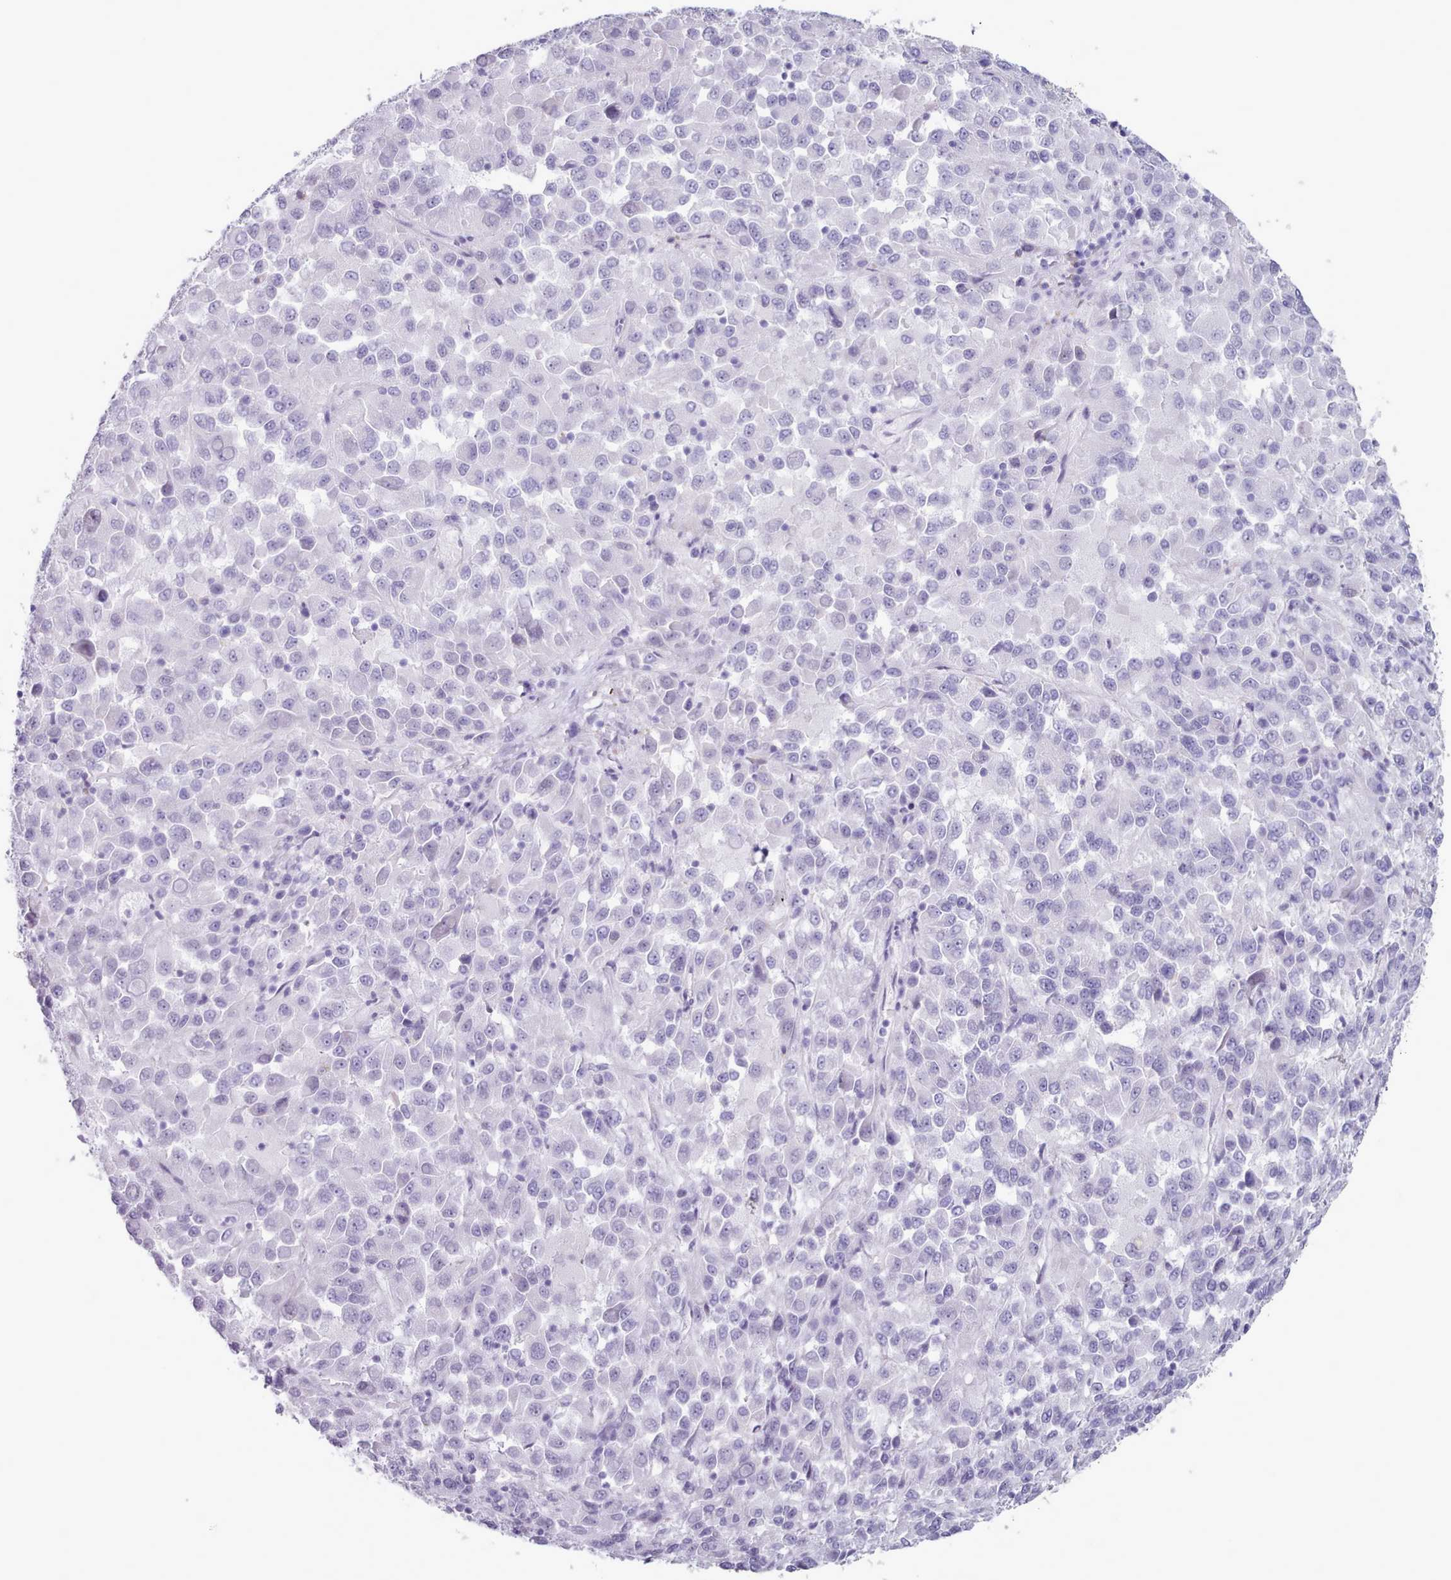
{"staining": {"intensity": "negative", "quantity": "none", "location": "none"}, "tissue": "melanoma", "cell_type": "Tumor cells", "image_type": "cancer", "snomed": [{"axis": "morphology", "description": "Malignant melanoma, Metastatic site"}, {"axis": "topography", "description": "Lung"}], "caption": "Immunohistochemistry (IHC) of malignant melanoma (metastatic site) shows no staining in tumor cells.", "gene": "FPGS", "patient": {"sex": "male", "age": 64}}